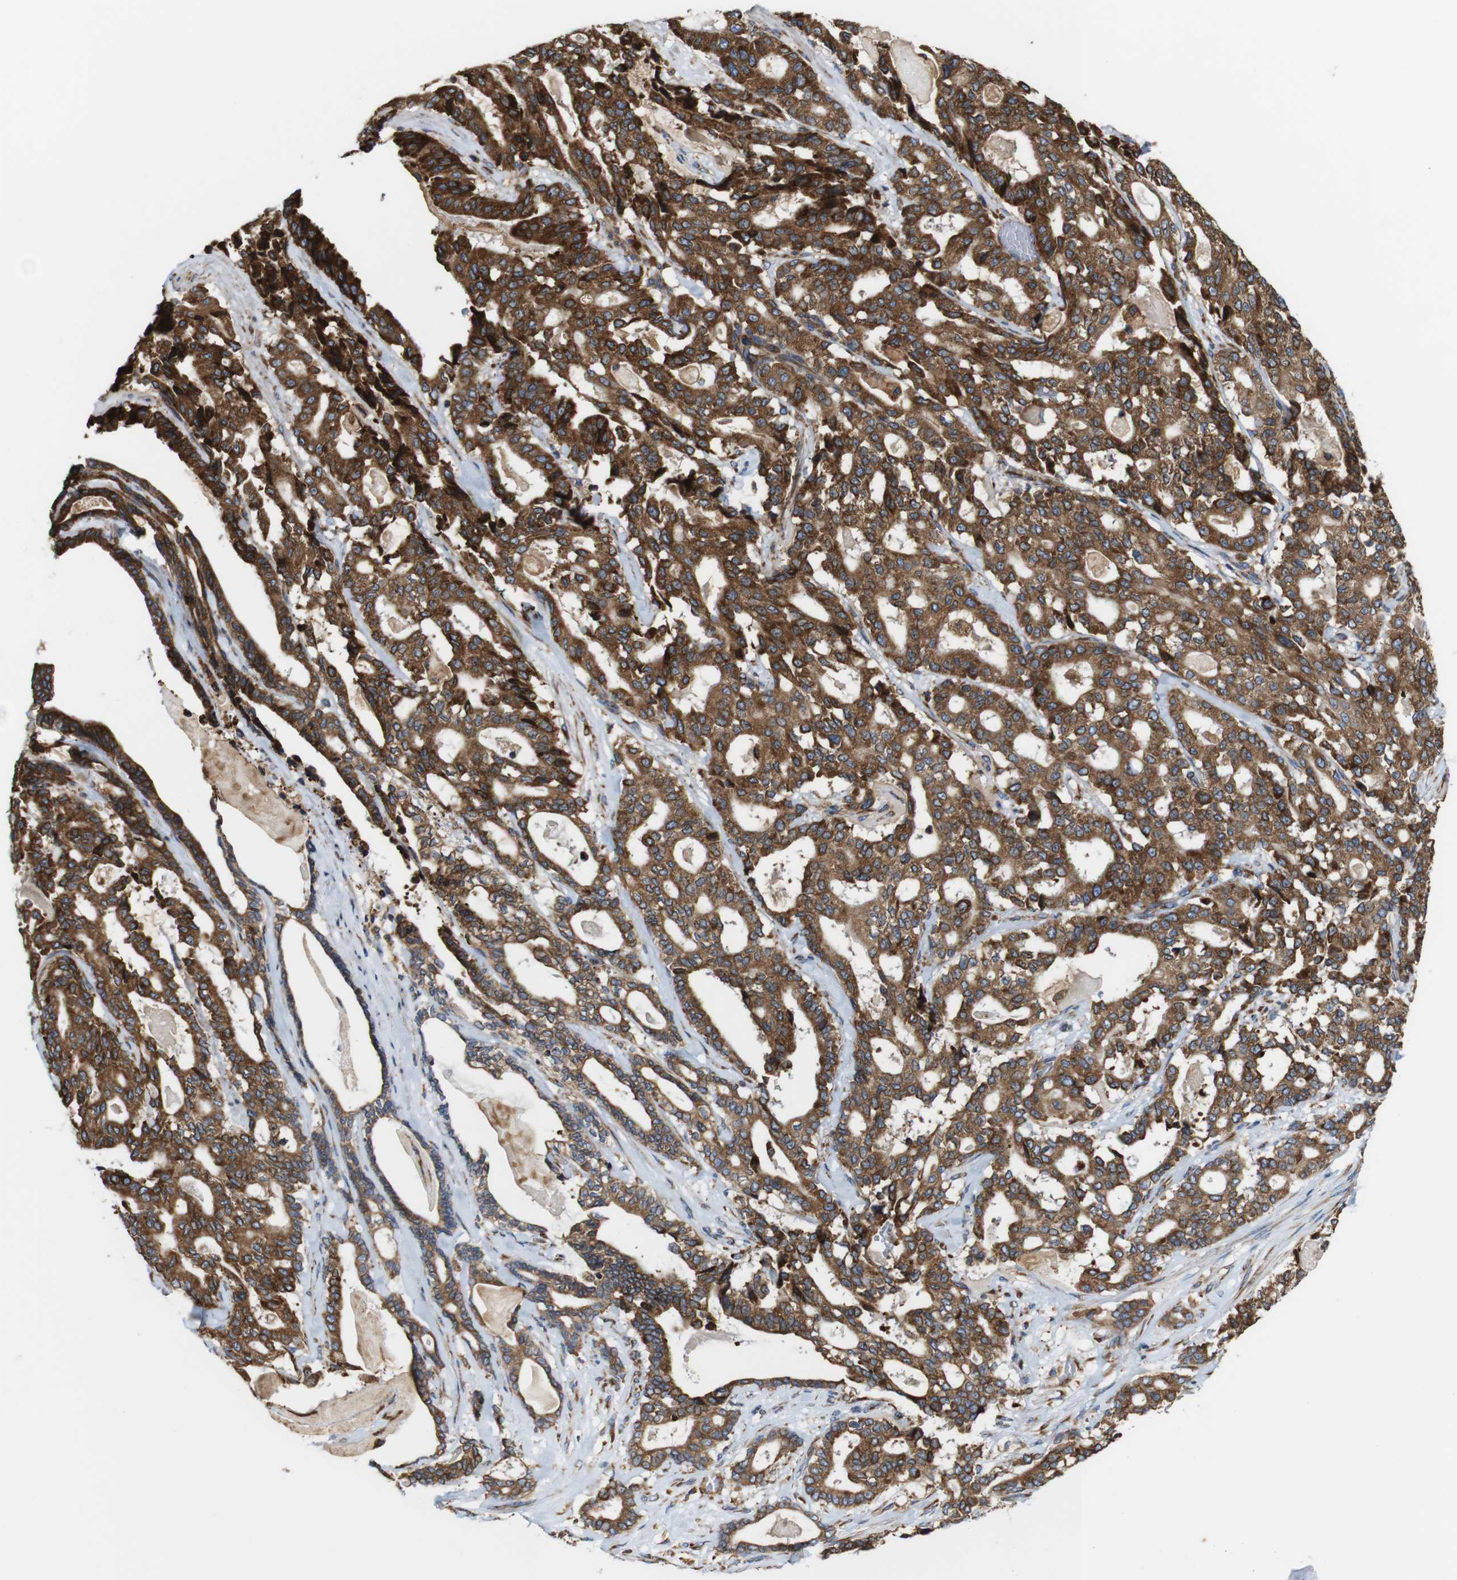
{"staining": {"intensity": "moderate", "quantity": ">75%", "location": "cytoplasmic/membranous"}, "tissue": "pancreatic cancer", "cell_type": "Tumor cells", "image_type": "cancer", "snomed": [{"axis": "morphology", "description": "Adenocarcinoma, NOS"}, {"axis": "topography", "description": "Pancreas"}], "caption": "Human adenocarcinoma (pancreatic) stained with a brown dye displays moderate cytoplasmic/membranous positive positivity in about >75% of tumor cells.", "gene": "UGGT1", "patient": {"sex": "male", "age": 63}}